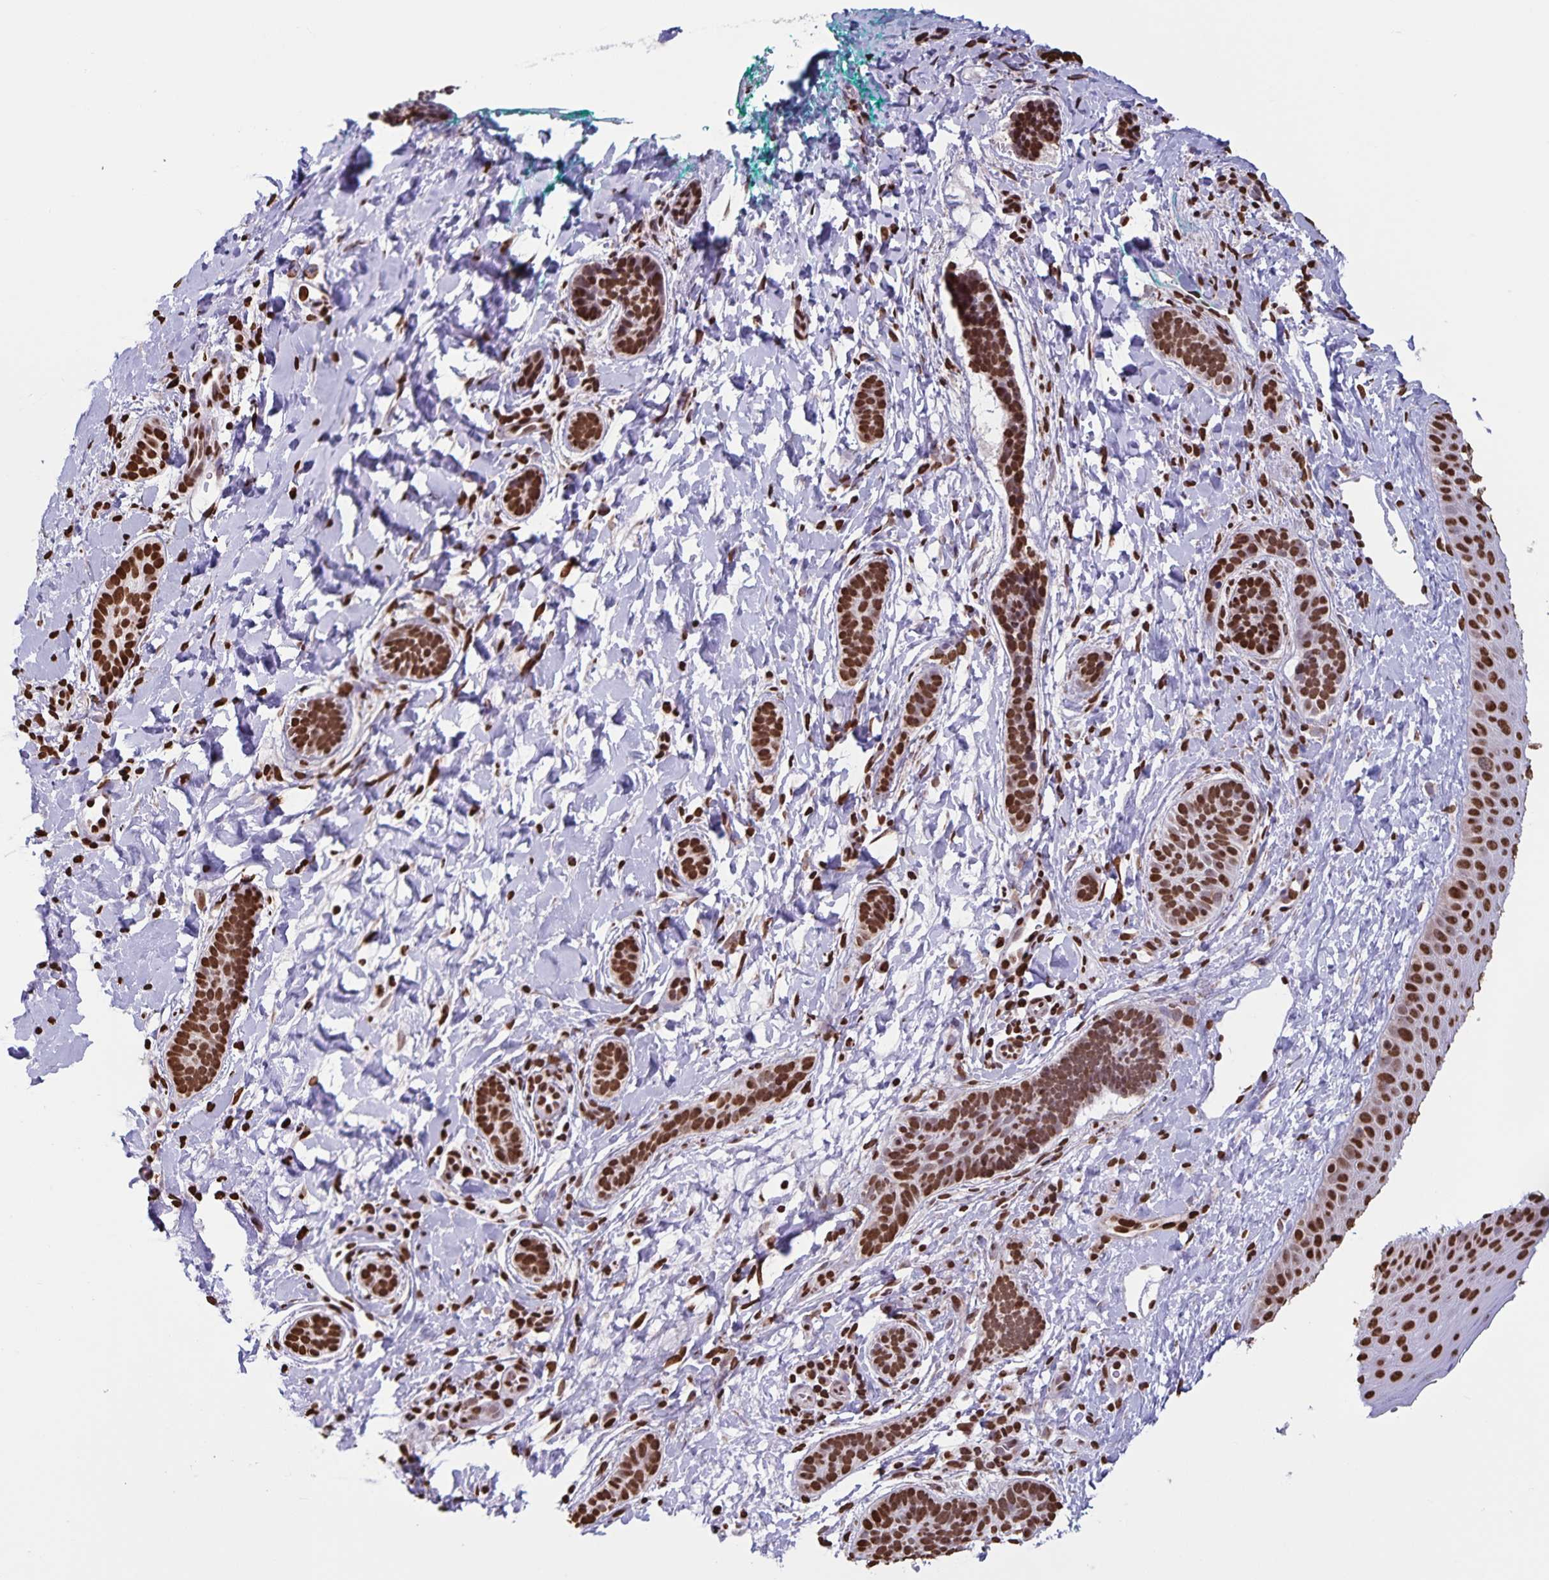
{"staining": {"intensity": "strong", "quantity": ">75%", "location": "nuclear"}, "tissue": "skin cancer", "cell_type": "Tumor cells", "image_type": "cancer", "snomed": [{"axis": "morphology", "description": "Basal cell carcinoma"}, {"axis": "topography", "description": "Skin"}], "caption": "Immunohistochemistry (IHC) micrograph of neoplastic tissue: skin cancer stained using immunohistochemistry (IHC) shows high levels of strong protein expression localized specifically in the nuclear of tumor cells, appearing as a nuclear brown color.", "gene": "DUT", "patient": {"sex": "male", "age": 63}}